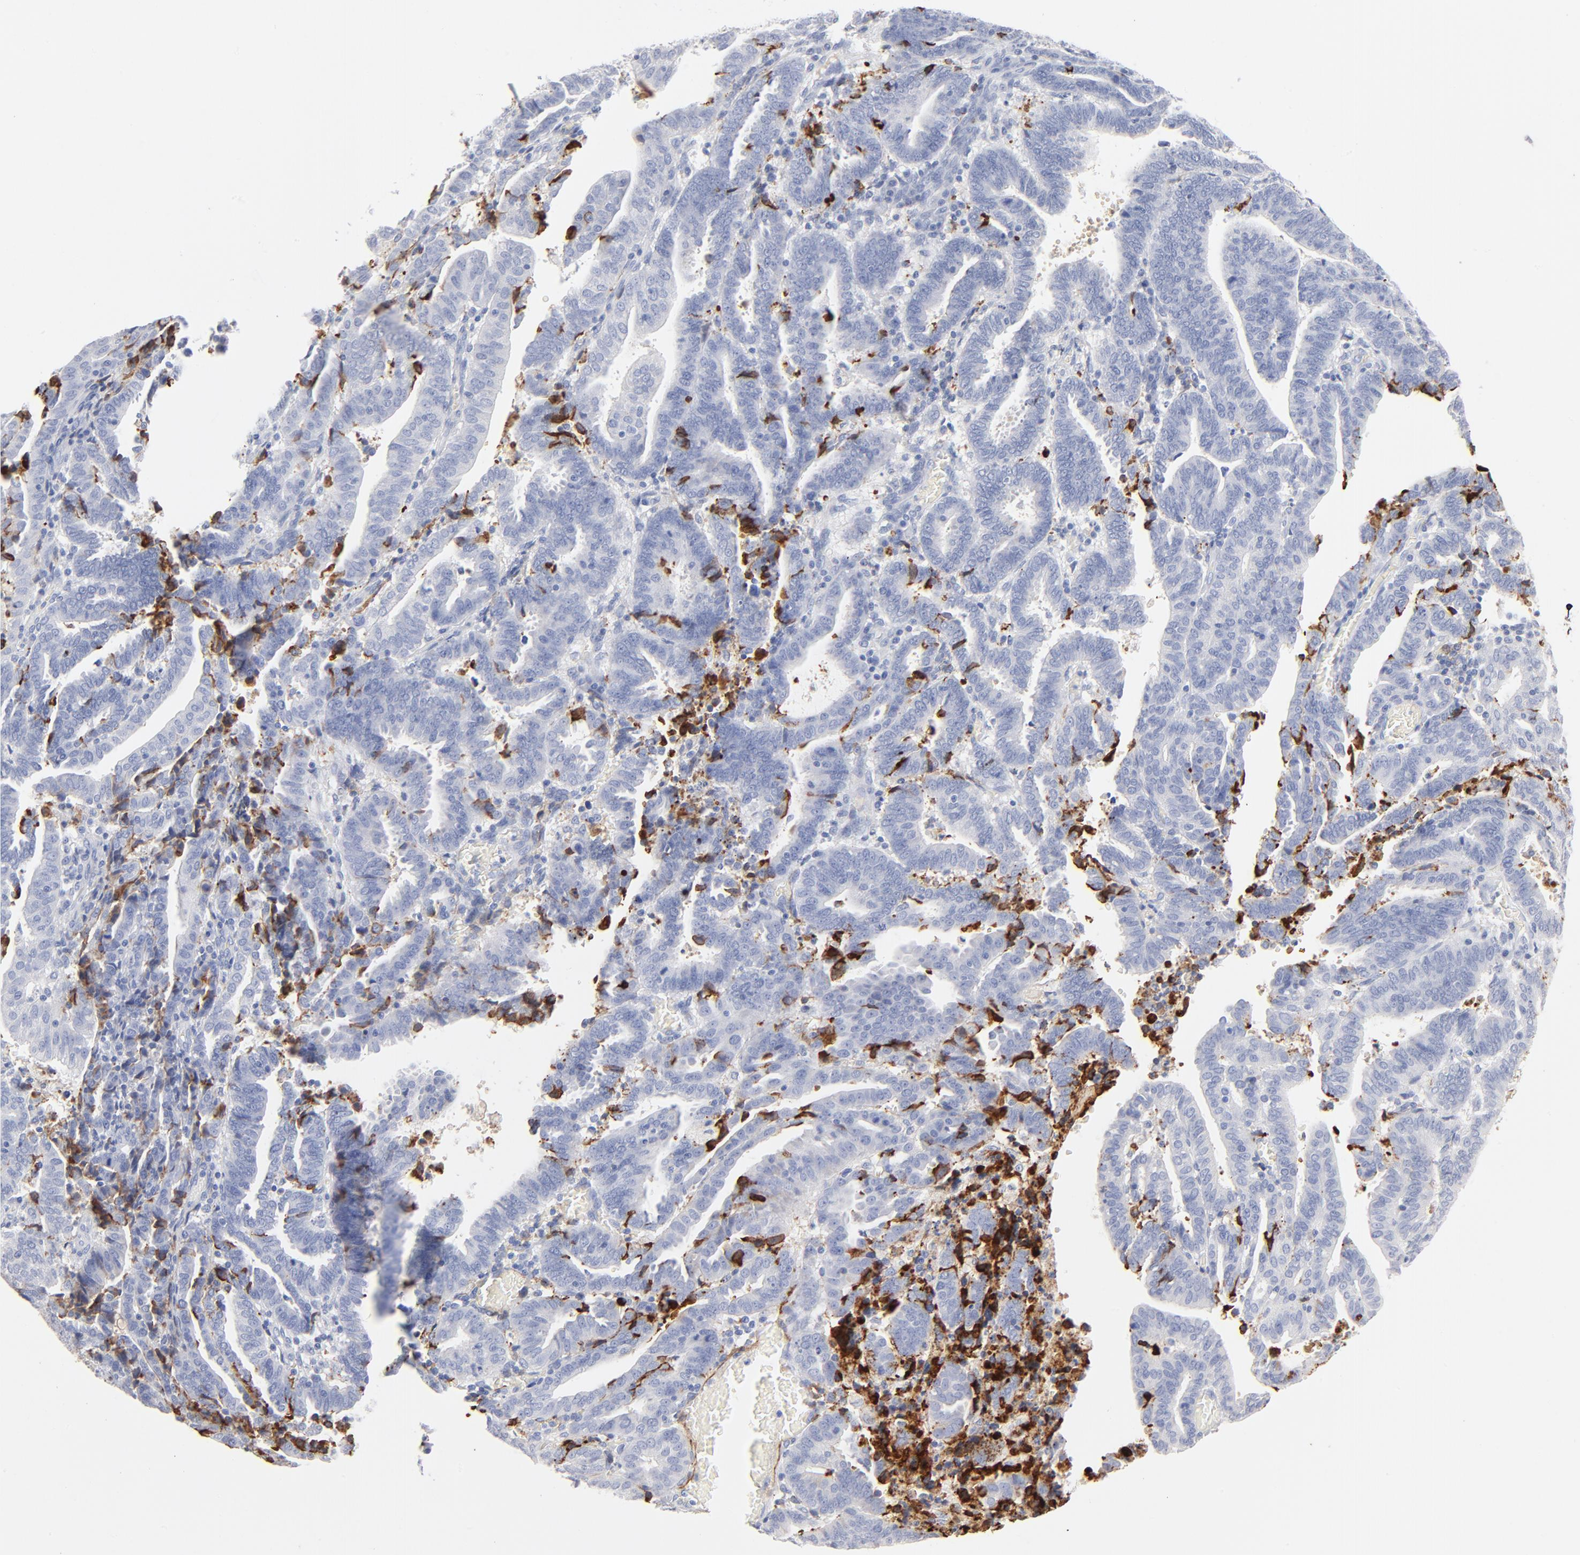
{"staining": {"intensity": "negative", "quantity": "none", "location": "none"}, "tissue": "endometrial cancer", "cell_type": "Tumor cells", "image_type": "cancer", "snomed": [{"axis": "morphology", "description": "Adenocarcinoma, NOS"}, {"axis": "topography", "description": "Uterus"}], "caption": "Immunohistochemical staining of human endometrial cancer (adenocarcinoma) exhibits no significant positivity in tumor cells.", "gene": "APOH", "patient": {"sex": "female", "age": 83}}